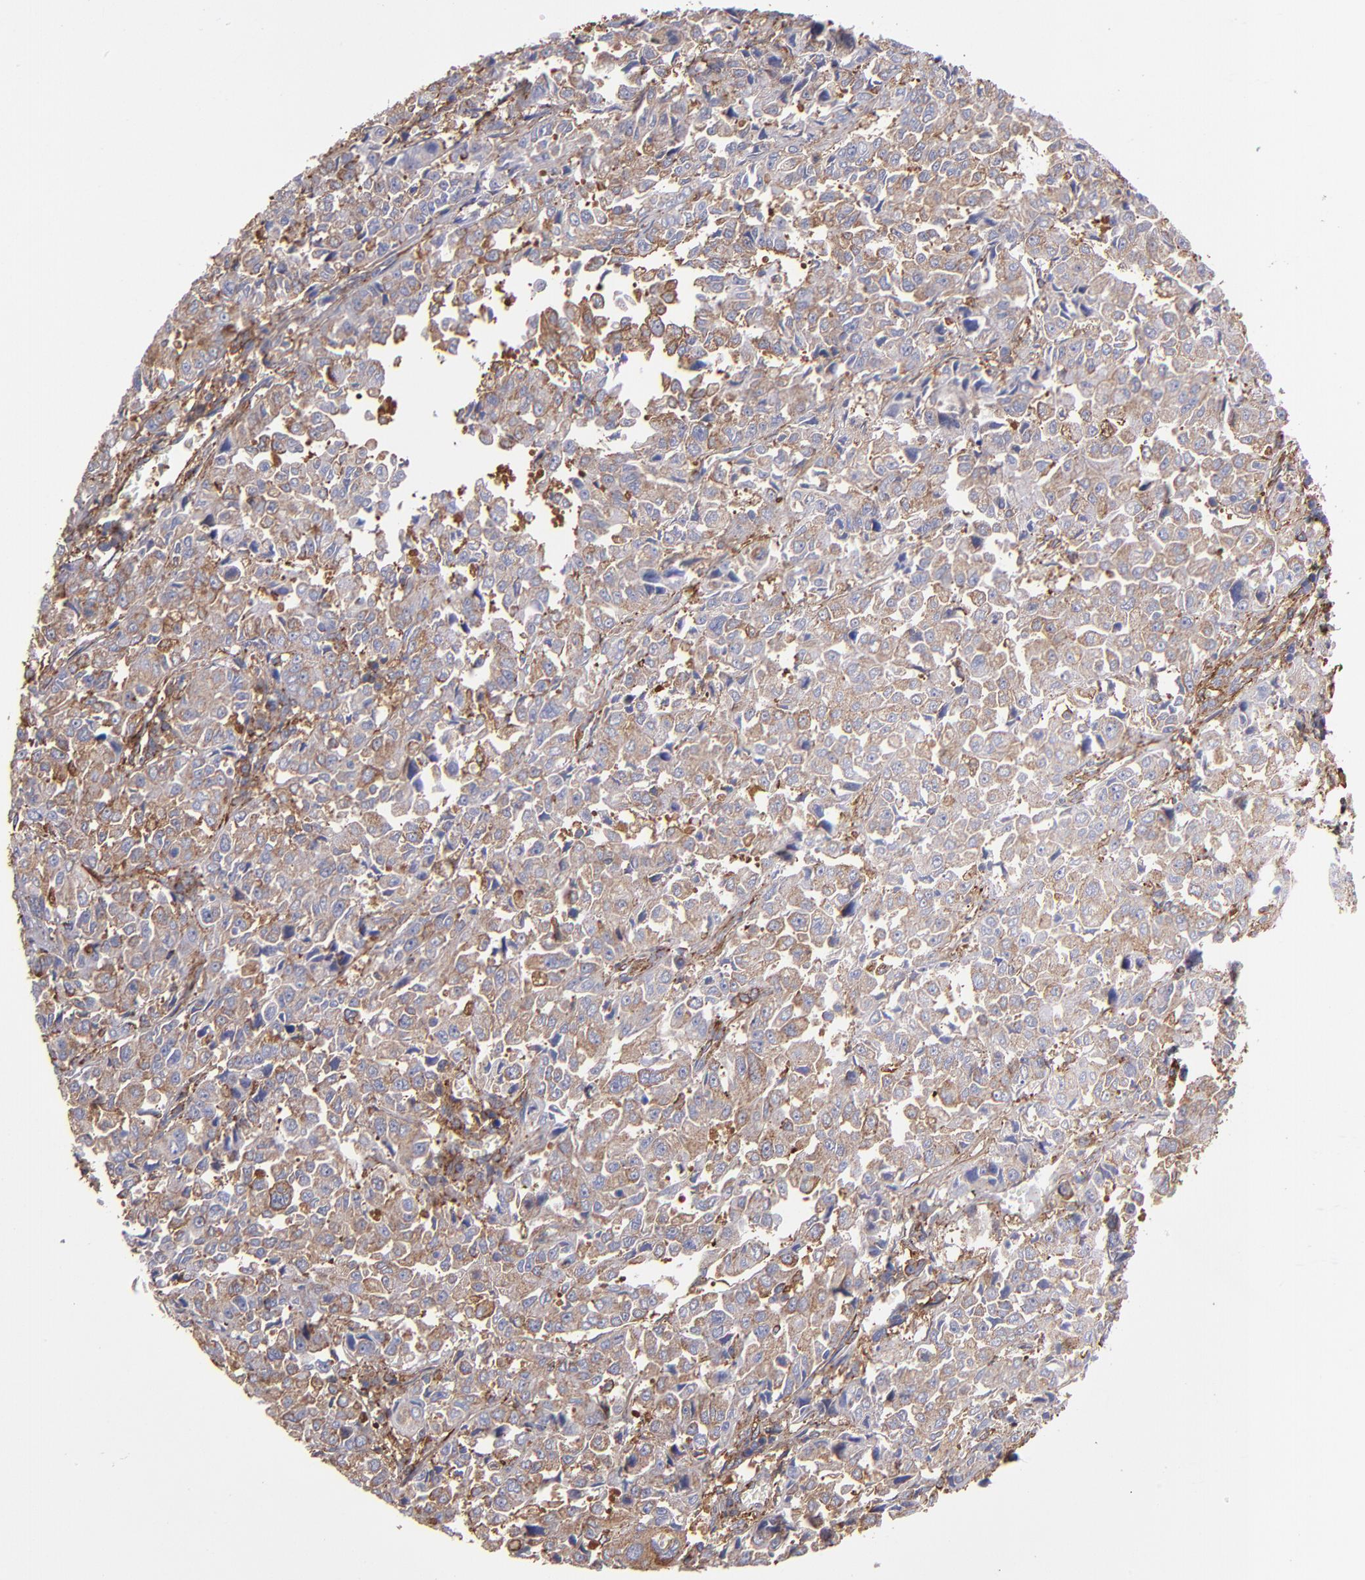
{"staining": {"intensity": "moderate", "quantity": "25%-75%", "location": "cytoplasmic/membranous"}, "tissue": "pancreatic cancer", "cell_type": "Tumor cells", "image_type": "cancer", "snomed": [{"axis": "morphology", "description": "Adenocarcinoma, NOS"}, {"axis": "topography", "description": "Pancreas"}], "caption": "Protein staining of pancreatic adenocarcinoma tissue shows moderate cytoplasmic/membranous expression in about 25%-75% of tumor cells.", "gene": "MVP", "patient": {"sex": "female", "age": 52}}